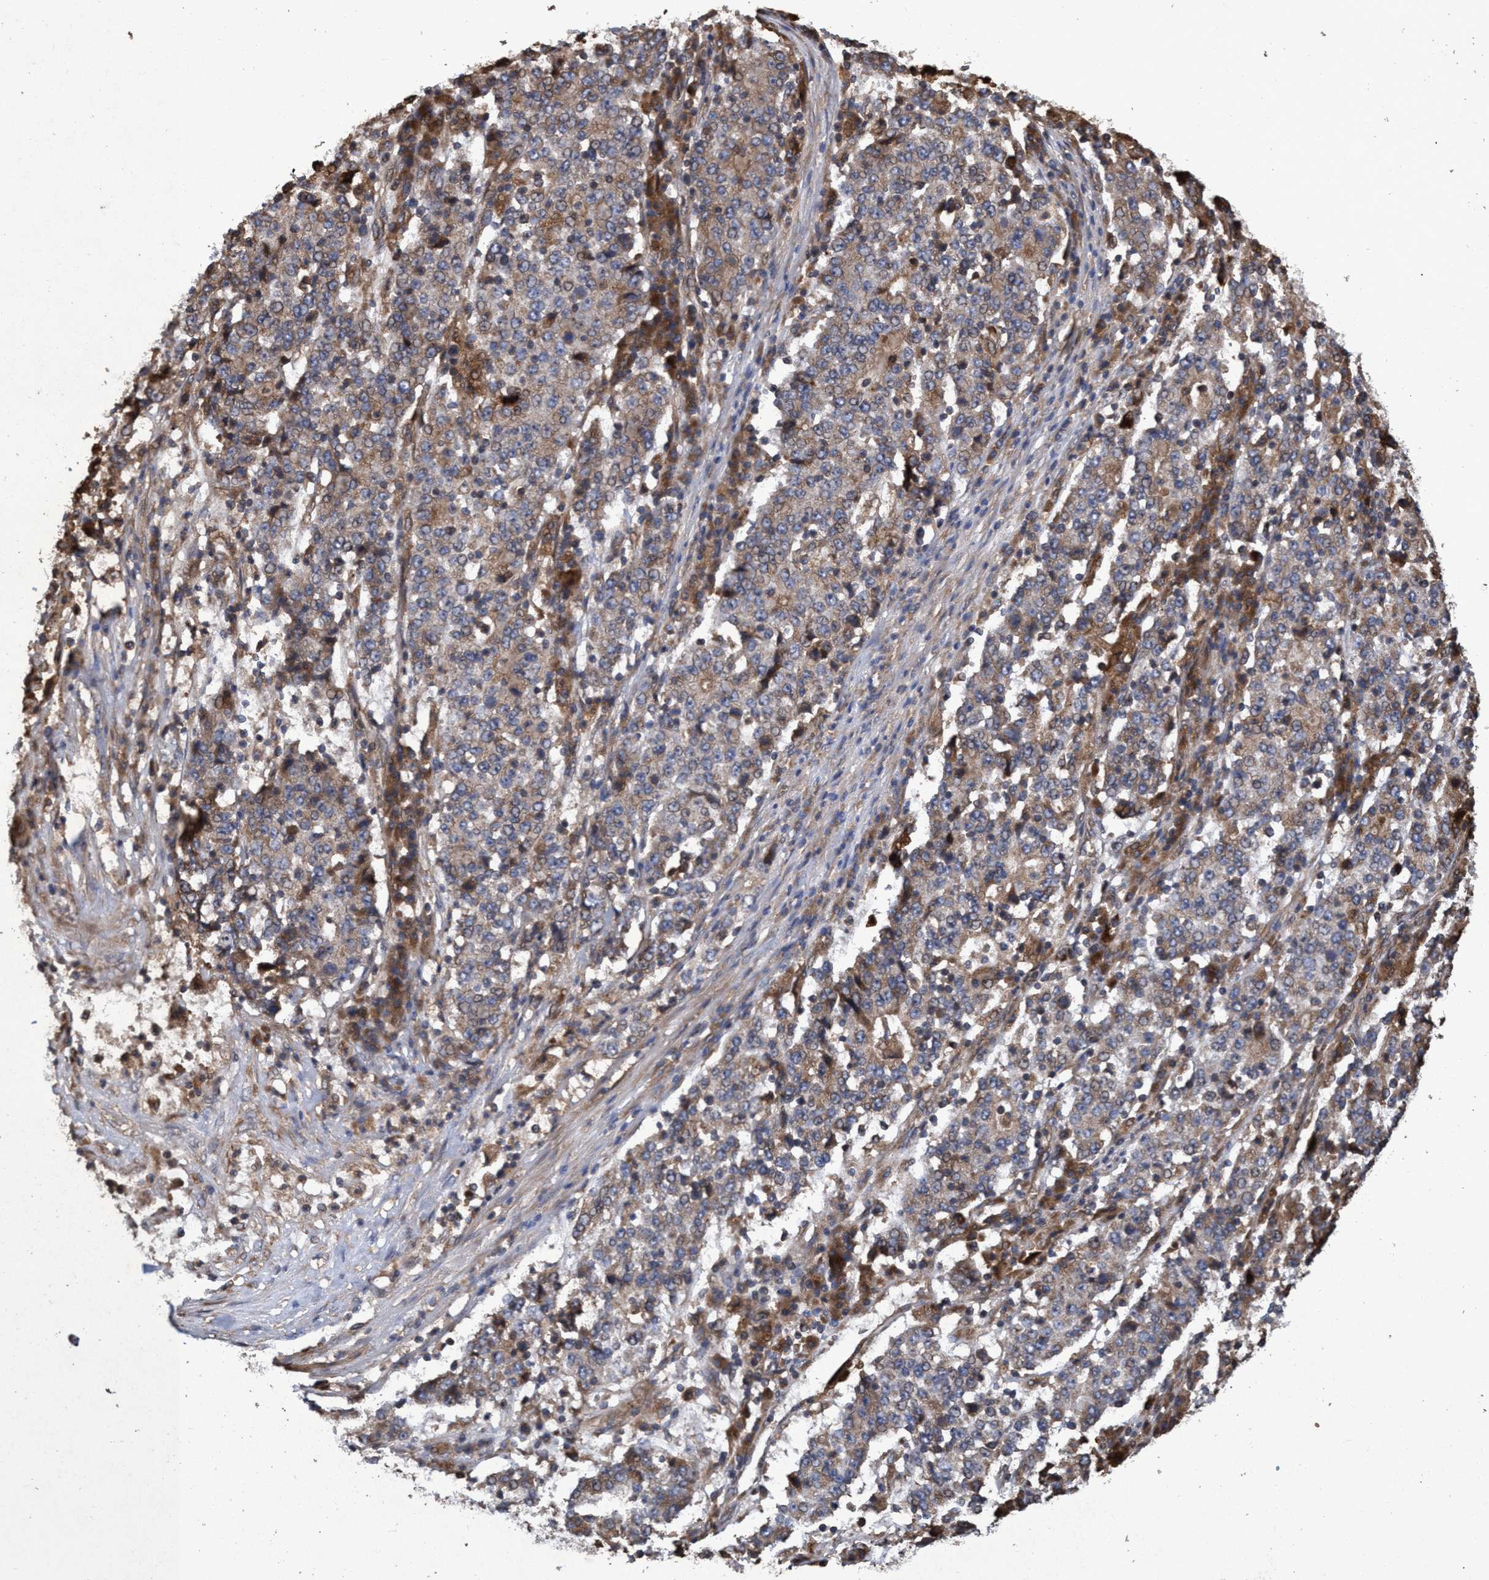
{"staining": {"intensity": "weak", "quantity": ">75%", "location": "cytoplasmic/membranous"}, "tissue": "stomach cancer", "cell_type": "Tumor cells", "image_type": "cancer", "snomed": [{"axis": "morphology", "description": "Adenocarcinoma, NOS"}, {"axis": "topography", "description": "Stomach"}], "caption": "The immunohistochemical stain labels weak cytoplasmic/membranous staining in tumor cells of stomach adenocarcinoma tissue. The protein of interest is shown in brown color, while the nuclei are stained blue.", "gene": "CHMP6", "patient": {"sex": "male", "age": 59}}